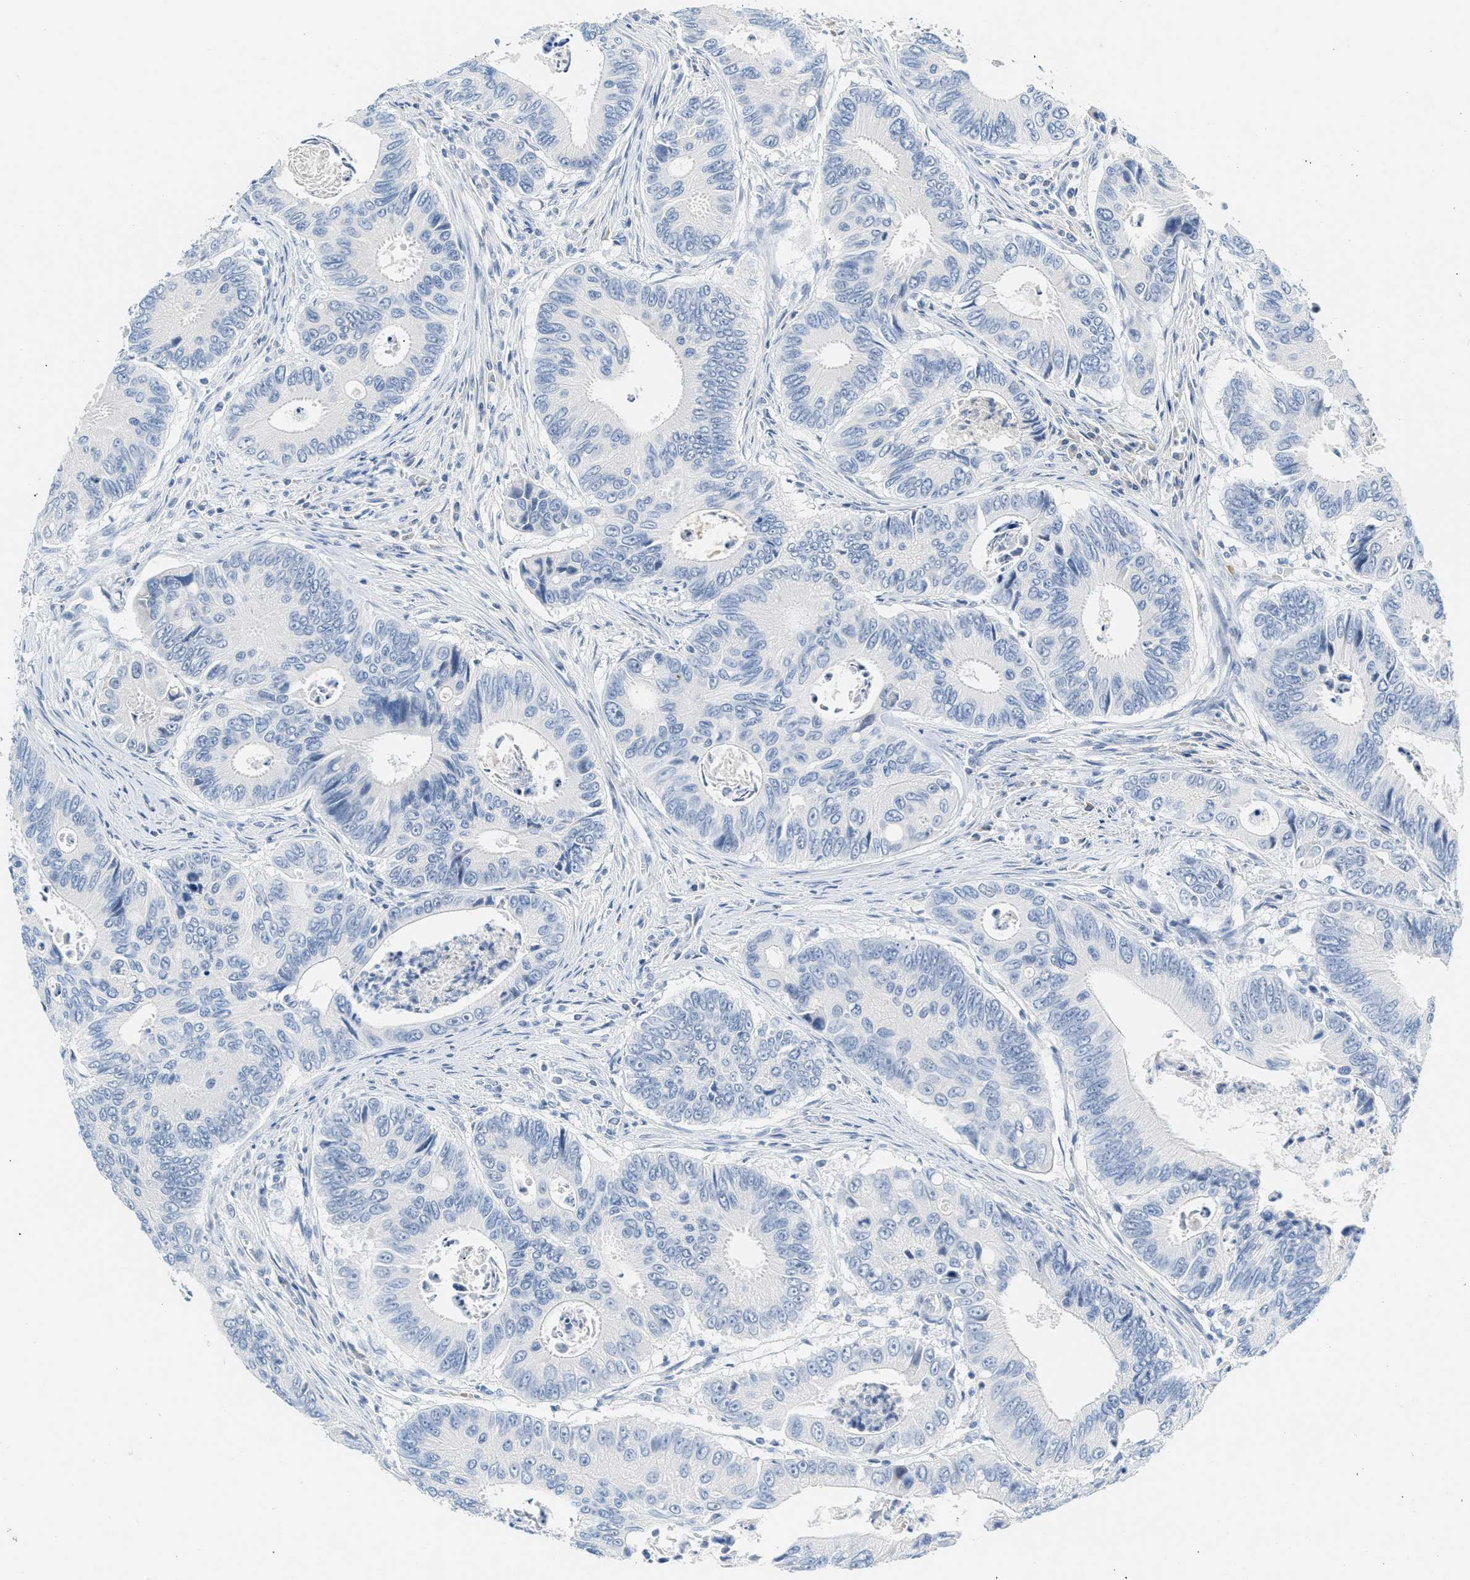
{"staining": {"intensity": "negative", "quantity": "none", "location": "none"}, "tissue": "colorectal cancer", "cell_type": "Tumor cells", "image_type": "cancer", "snomed": [{"axis": "morphology", "description": "Inflammation, NOS"}, {"axis": "morphology", "description": "Adenocarcinoma, NOS"}, {"axis": "topography", "description": "Colon"}], "caption": "Colorectal adenocarcinoma was stained to show a protein in brown. There is no significant positivity in tumor cells.", "gene": "HSF2", "patient": {"sex": "male", "age": 72}}